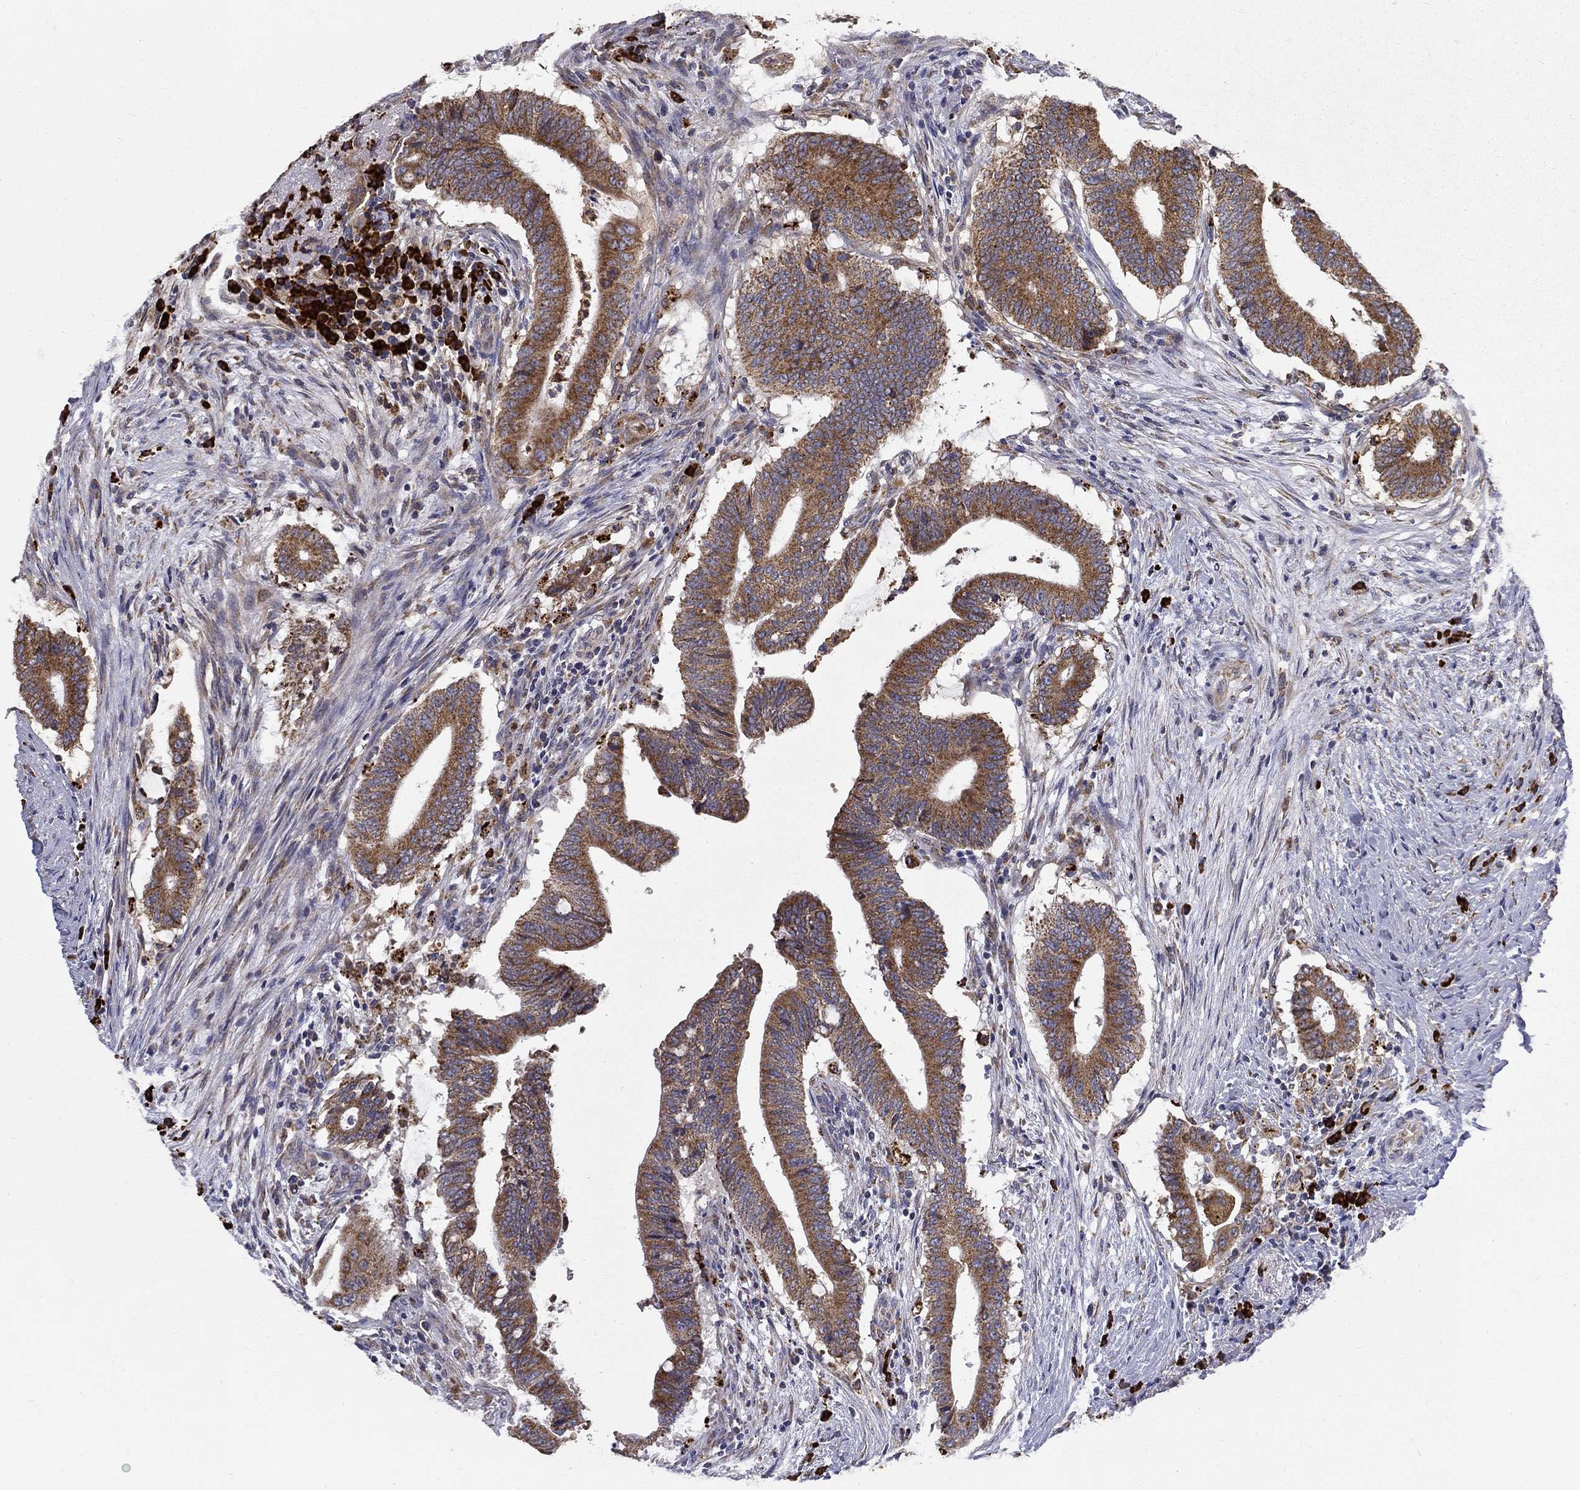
{"staining": {"intensity": "moderate", "quantity": ">75%", "location": "cytoplasmic/membranous"}, "tissue": "colorectal cancer", "cell_type": "Tumor cells", "image_type": "cancer", "snomed": [{"axis": "morphology", "description": "Adenocarcinoma, NOS"}, {"axis": "topography", "description": "Colon"}], "caption": "IHC micrograph of neoplastic tissue: adenocarcinoma (colorectal) stained using IHC shows medium levels of moderate protein expression localized specifically in the cytoplasmic/membranous of tumor cells, appearing as a cytoplasmic/membranous brown color.", "gene": "PRDX4", "patient": {"sex": "female", "age": 43}}